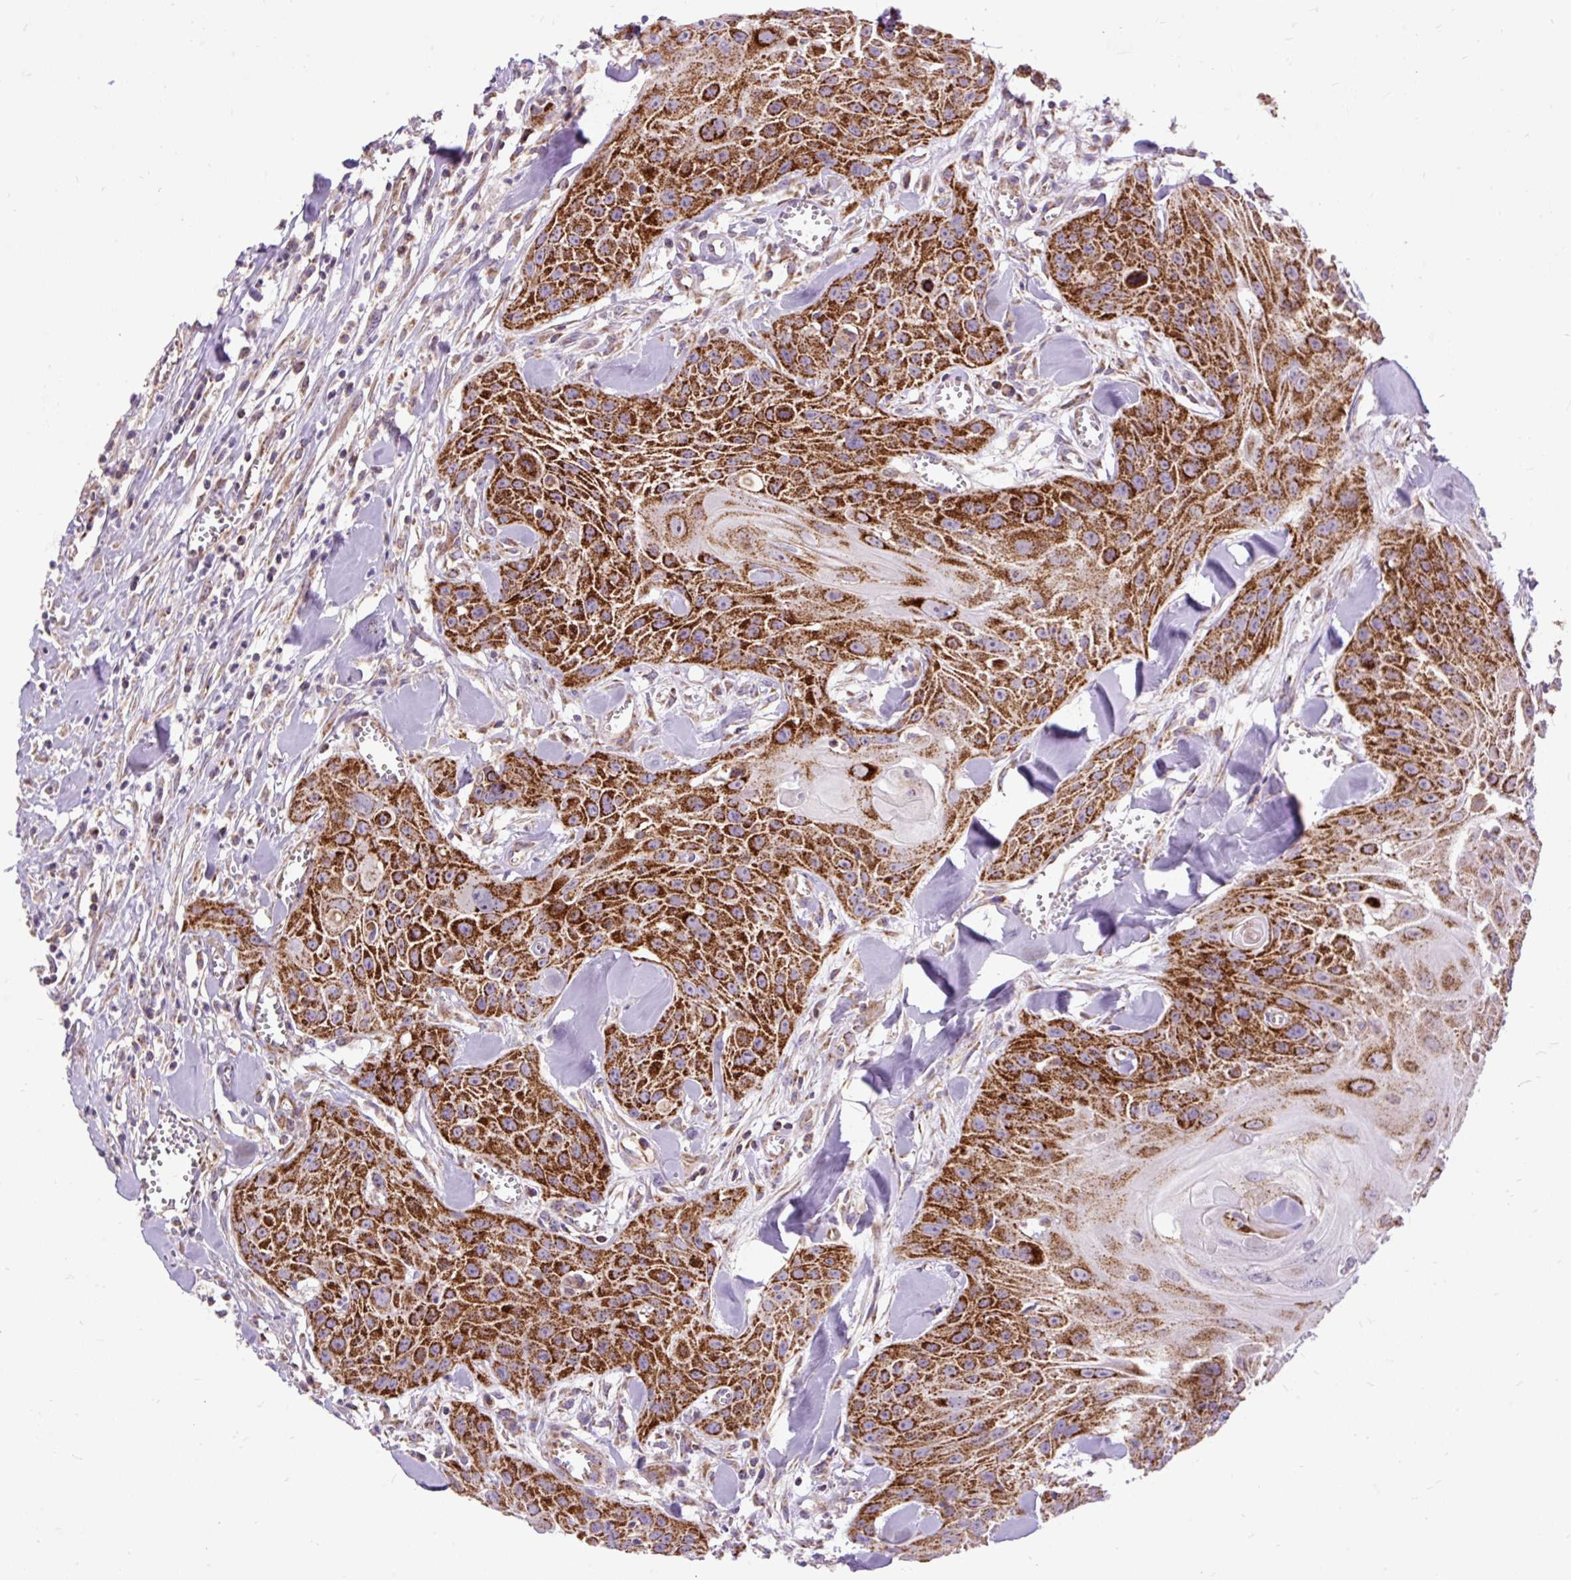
{"staining": {"intensity": "strong", "quantity": ">75%", "location": "cytoplasmic/membranous"}, "tissue": "head and neck cancer", "cell_type": "Tumor cells", "image_type": "cancer", "snomed": [{"axis": "morphology", "description": "Squamous cell carcinoma, NOS"}, {"axis": "topography", "description": "Lymph node"}, {"axis": "topography", "description": "Salivary gland"}, {"axis": "topography", "description": "Head-Neck"}], "caption": "Immunohistochemical staining of head and neck cancer (squamous cell carcinoma) exhibits high levels of strong cytoplasmic/membranous expression in approximately >75% of tumor cells.", "gene": "TOMM40", "patient": {"sex": "female", "age": 74}}